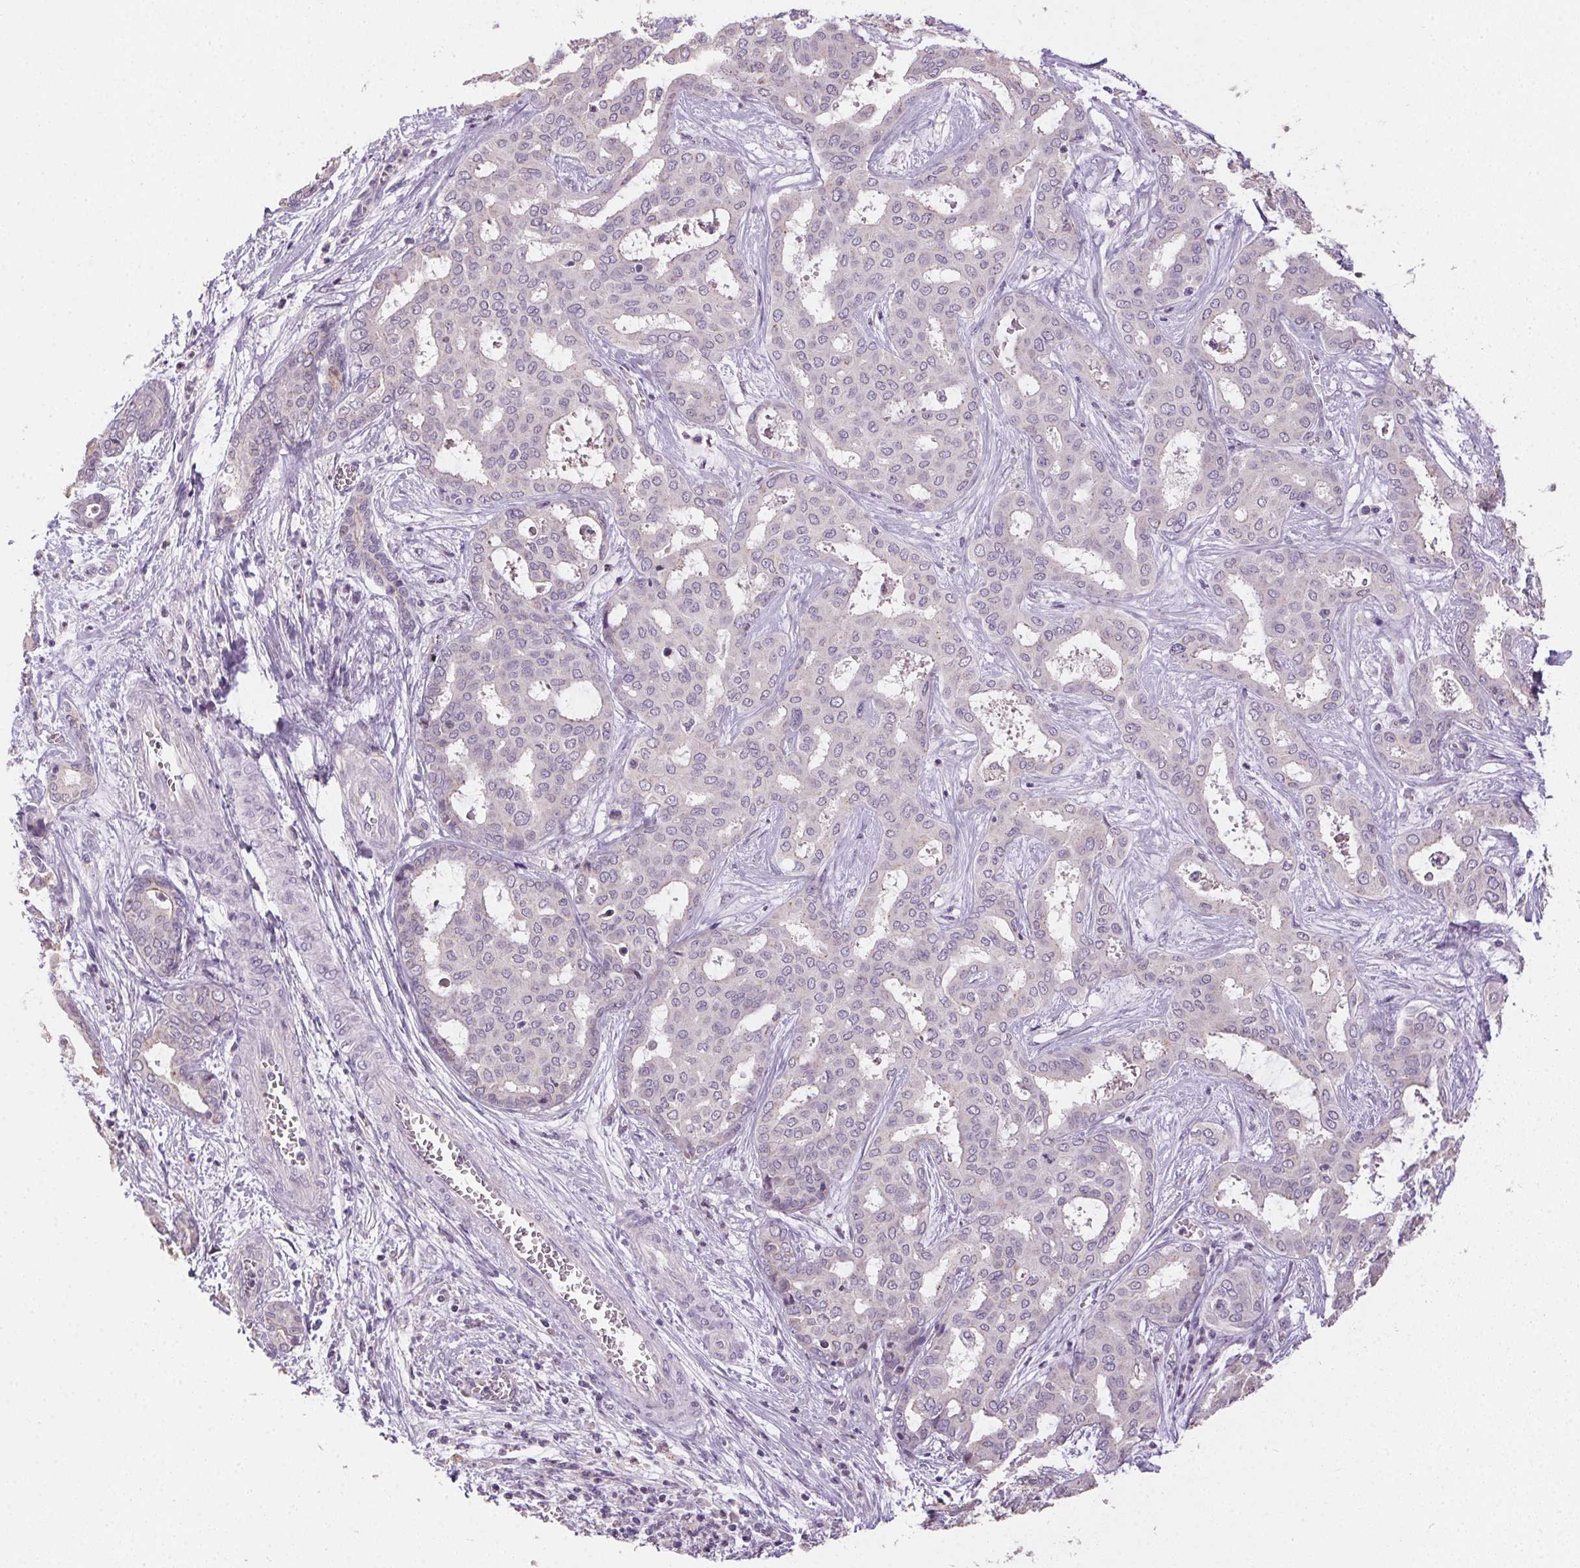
{"staining": {"intensity": "negative", "quantity": "none", "location": "none"}, "tissue": "liver cancer", "cell_type": "Tumor cells", "image_type": "cancer", "snomed": [{"axis": "morphology", "description": "Cholangiocarcinoma"}, {"axis": "topography", "description": "Liver"}], "caption": "Protein analysis of cholangiocarcinoma (liver) demonstrates no significant positivity in tumor cells.", "gene": "SPACA9", "patient": {"sex": "female", "age": 64}}